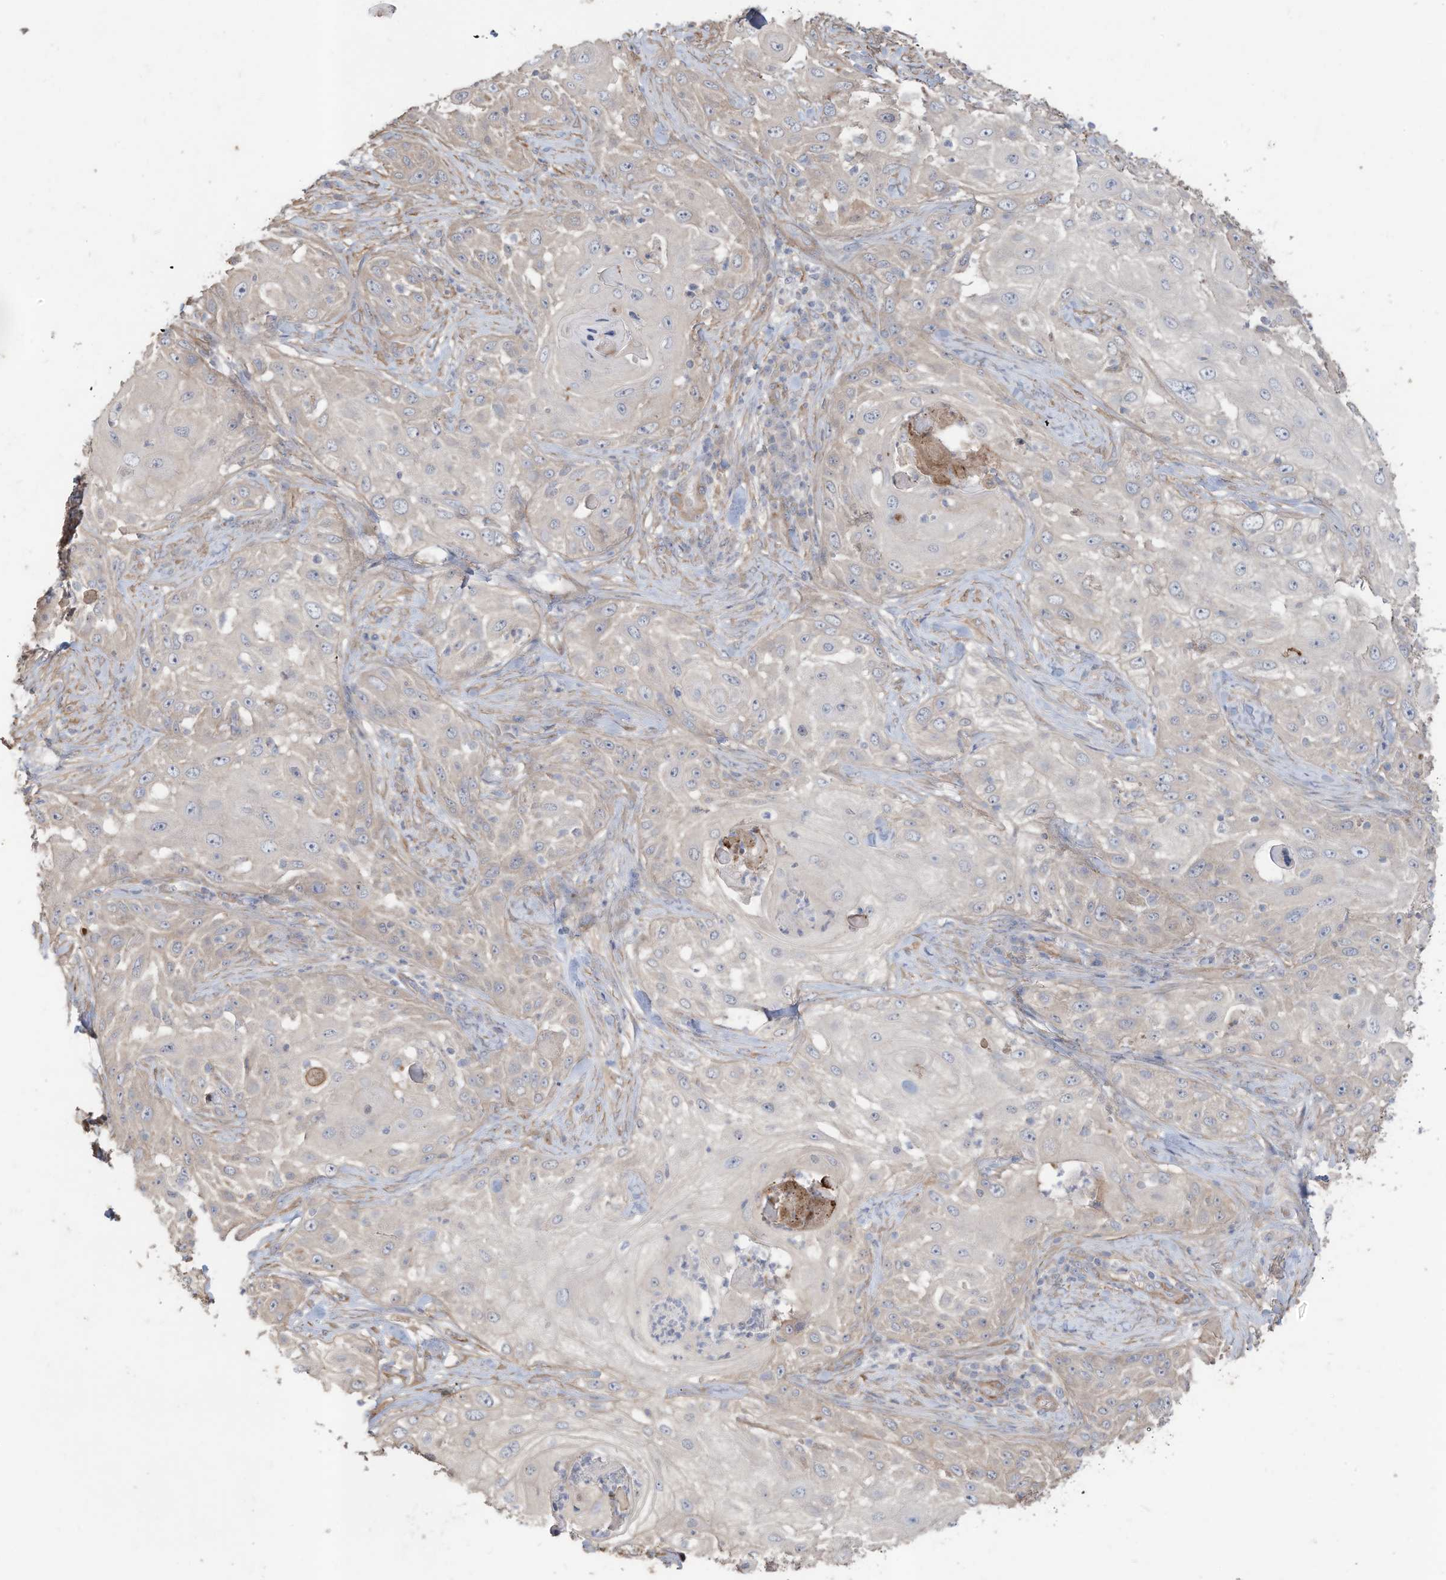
{"staining": {"intensity": "negative", "quantity": "none", "location": "none"}, "tissue": "skin cancer", "cell_type": "Tumor cells", "image_type": "cancer", "snomed": [{"axis": "morphology", "description": "Squamous cell carcinoma, NOS"}, {"axis": "topography", "description": "Skin"}], "caption": "High power microscopy image of an immunohistochemistry image of squamous cell carcinoma (skin), revealing no significant expression in tumor cells.", "gene": "SLC17A7", "patient": {"sex": "female", "age": 44}}